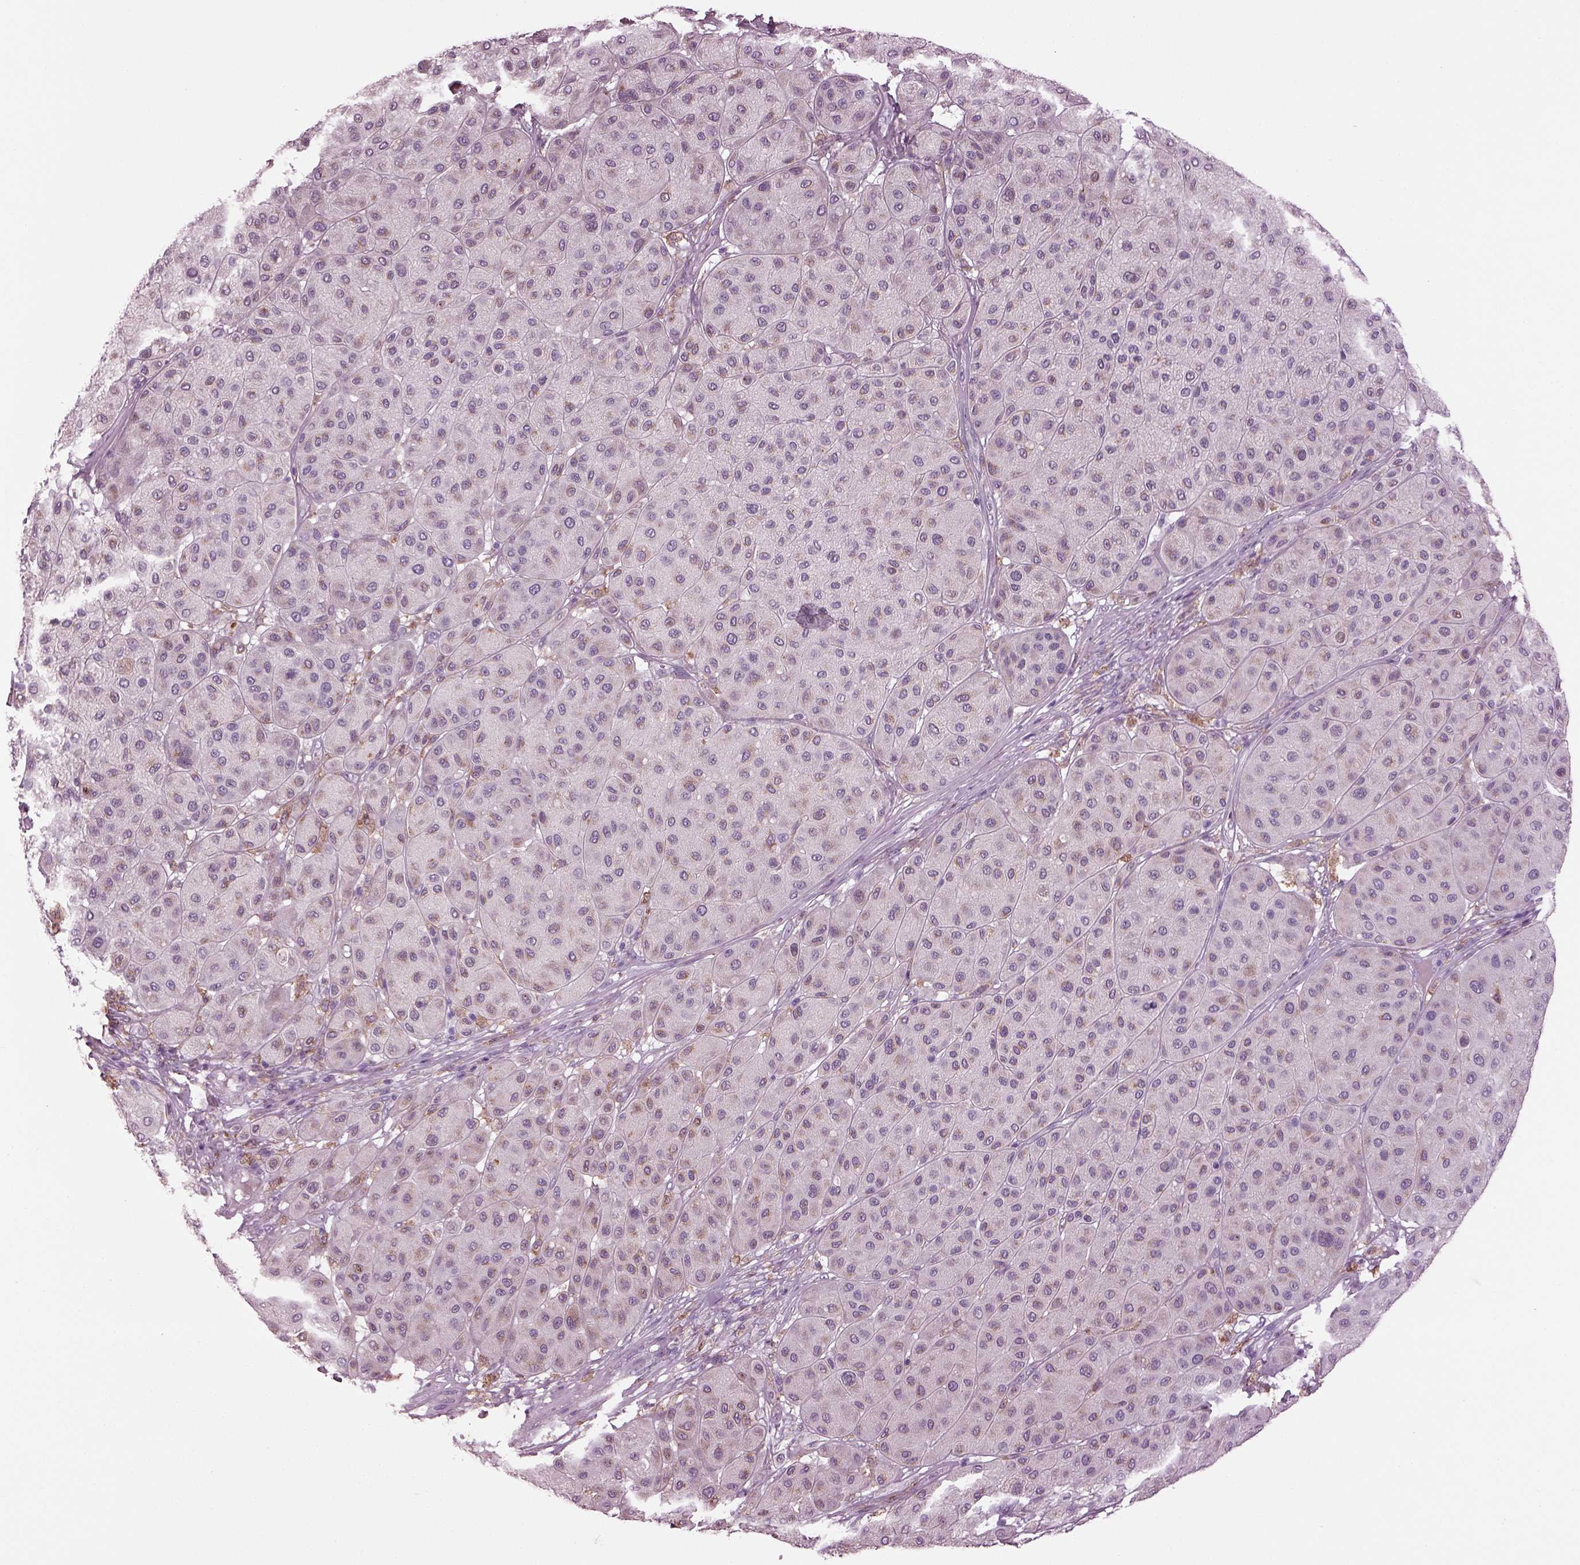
{"staining": {"intensity": "weak", "quantity": "<25%", "location": "cytoplasmic/membranous"}, "tissue": "melanoma", "cell_type": "Tumor cells", "image_type": "cancer", "snomed": [{"axis": "morphology", "description": "Malignant melanoma, Metastatic site"}, {"axis": "topography", "description": "Smooth muscle"}], "caption": "This is an IHC histopathology image of malignant melanoma (metastatic site). There is no expression in tumor cells.", "gene": "TMEM231", "patient": {"sex": "male", "age": 41}}